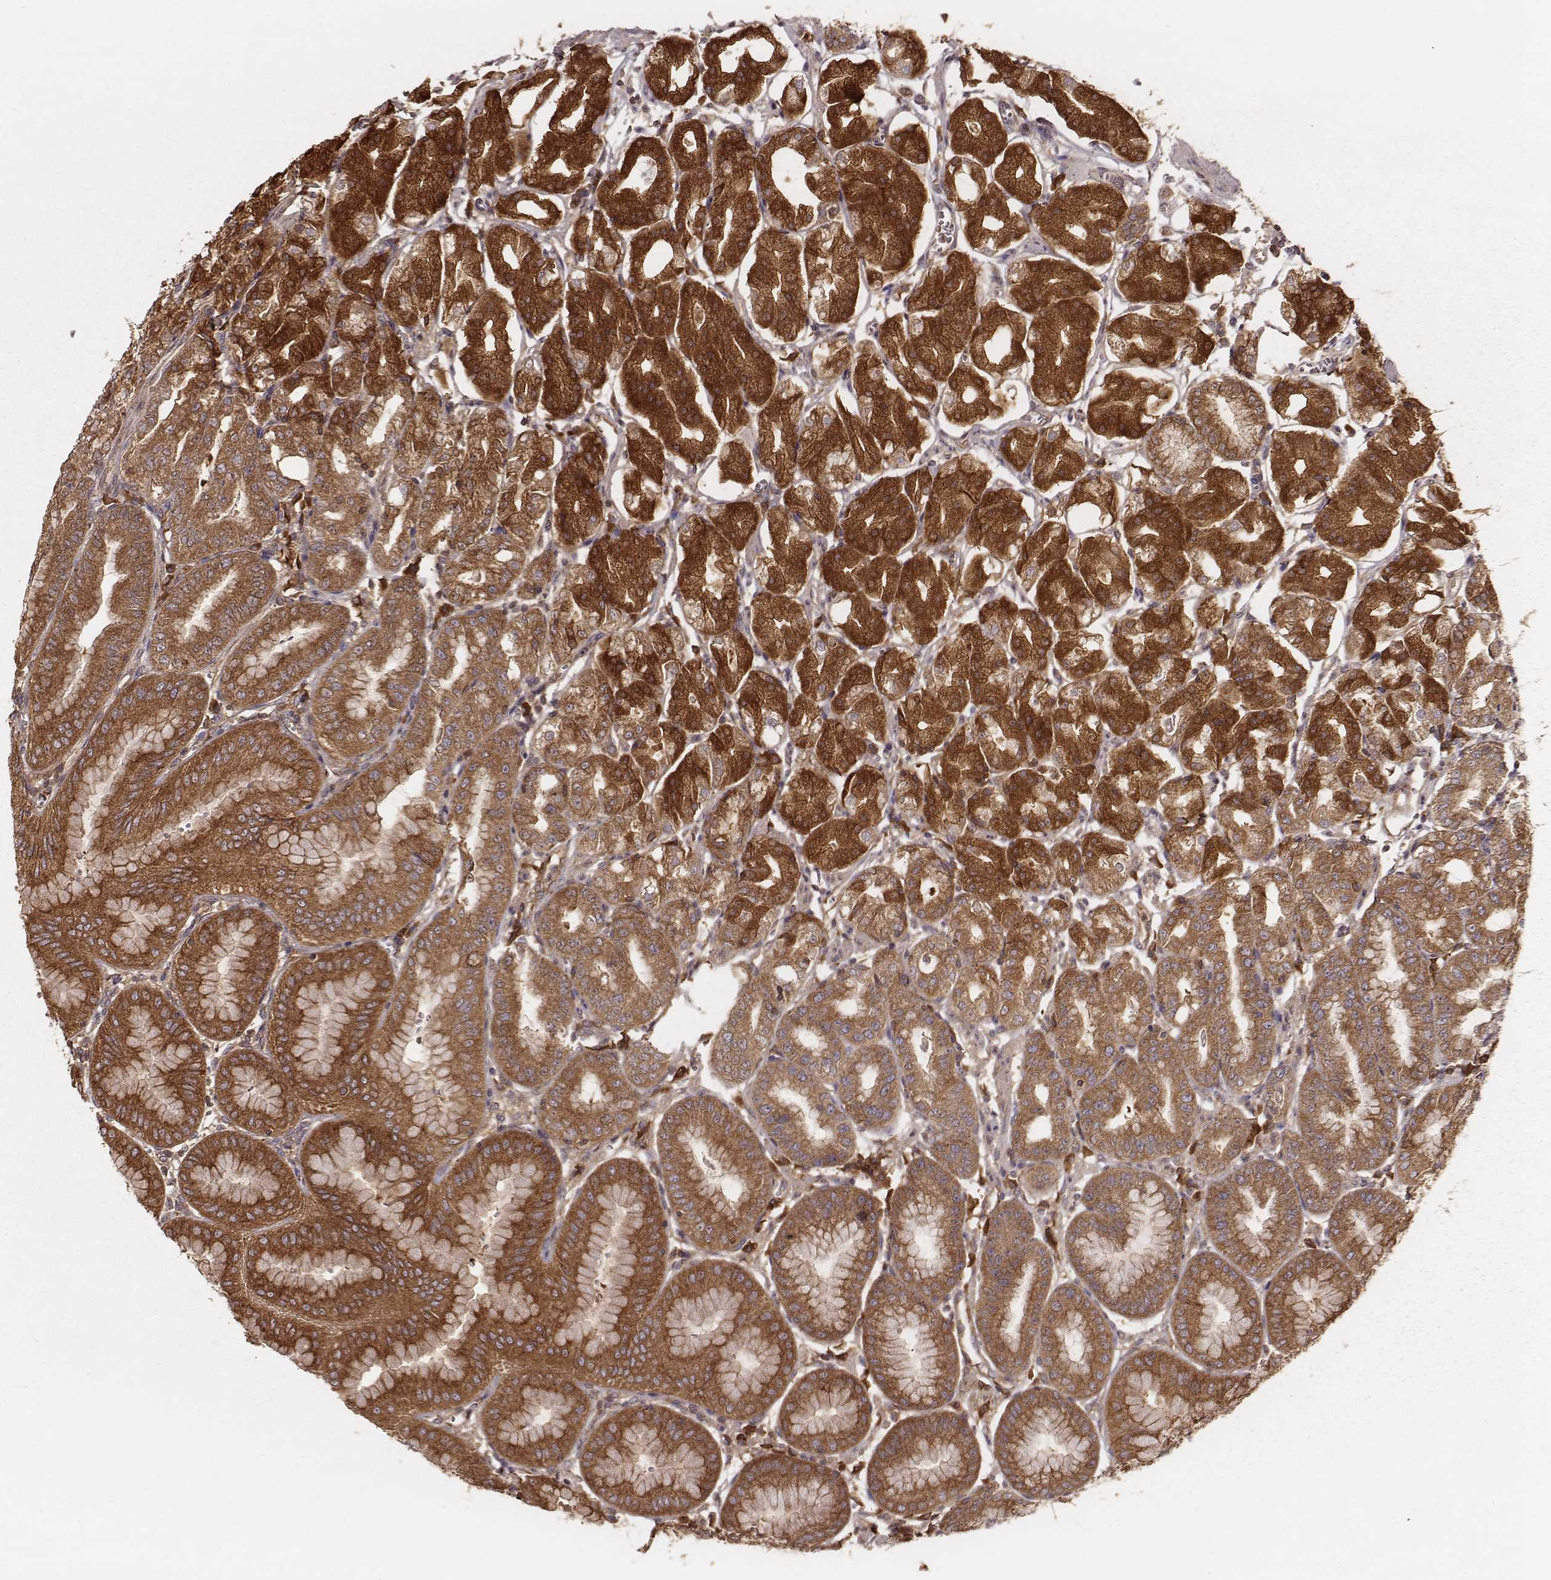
{"staining": {"intensity": "strong", "quantity": ">75%", "location": "cytoplasmic/membranous"}, "tissue": "stomach", "cell_type": "Glandular cells", "image_type": "normal", "snomed": [{"axis": "morphology", "description": "Normal tissue, NOS"}, {"axis": "topography", "description": "Stomach, lower"}], "caption": "The micrograph reveals immunohistochemical staining of normal stomach. There is strong cytoplasmic/membranous staining is identified in about >75% of glandular cells. (brown staining indicates protein expression, while blue staining denotes nuclei).", "gene": "CARS1", "patient": {"sex": "male", "age": 71}}